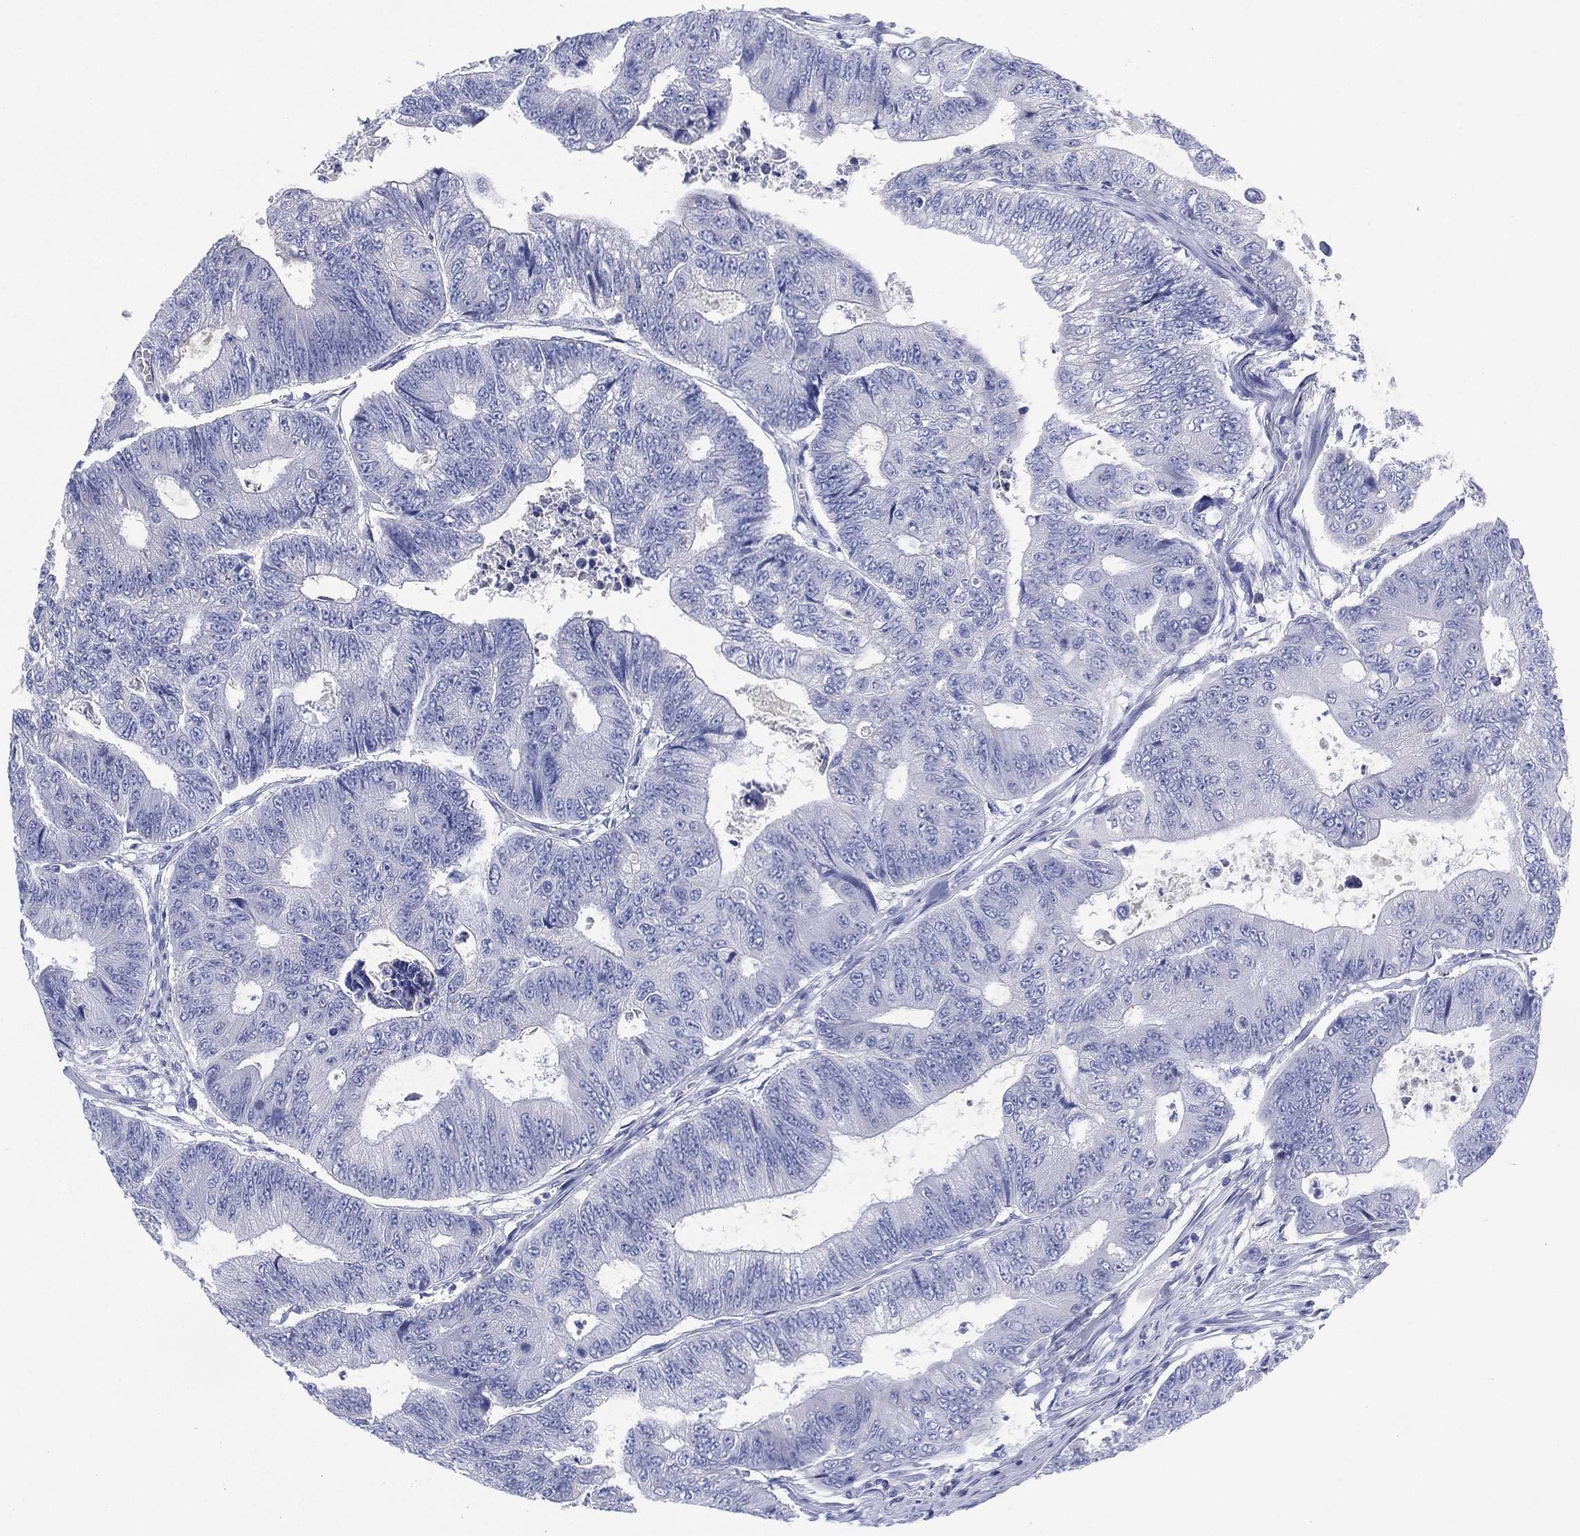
{"staining": {"intensity": "negative", "quantity": "none", "location": "none"}, "tissue": "colorectal cancer", "cell_type": "Tumor cells", "image_type": "cancer", "snomed": [{"axis": "morphology", "description": "Adenocarcinoma, NOS"}, {"axis": "topography", "description": "Colon"}], "caption": "An image of human colorectal cancer is negative for staining in tumor cells.", "gene": "SLC9C2", "patient": {"sex": "female", "age": 48}}